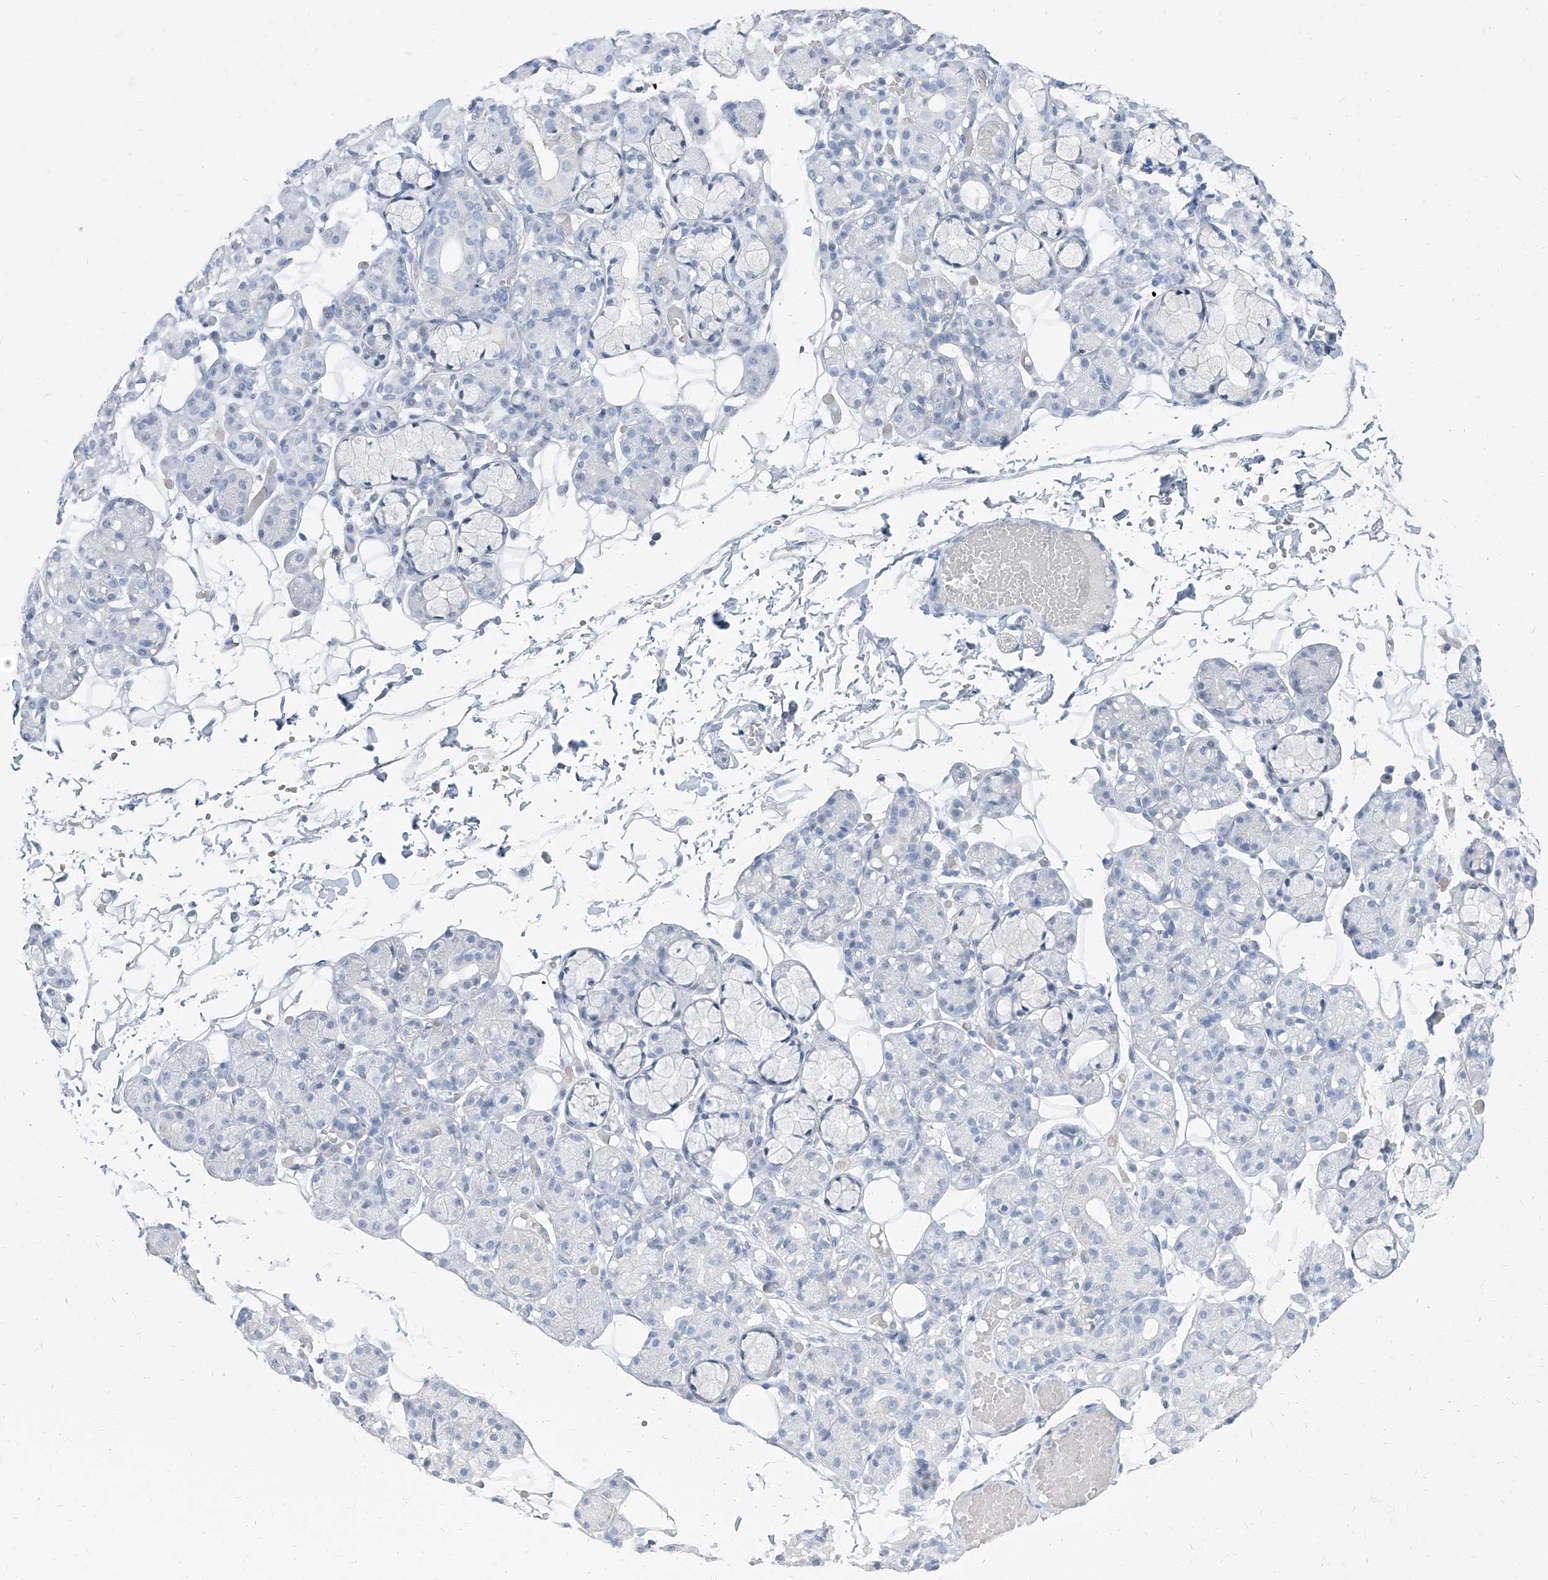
{"staining": {"intensity": "negative", "quantity": "none", "location": "none"}, "tissue": "salivary gland", "cell_type": "Glandular cells", "image_type": "normal", "snomed": [{"axis": "morphology", "description": "Normal tissue, NOS"}, {"axis": "topography", "description": "Salivary gland"}], "caption": "The IHC micrograph has no significant positivity in glandular cells of salivary gland.", "gene": "TXLNB", "patient": {"sex": "male", "age": 63}}